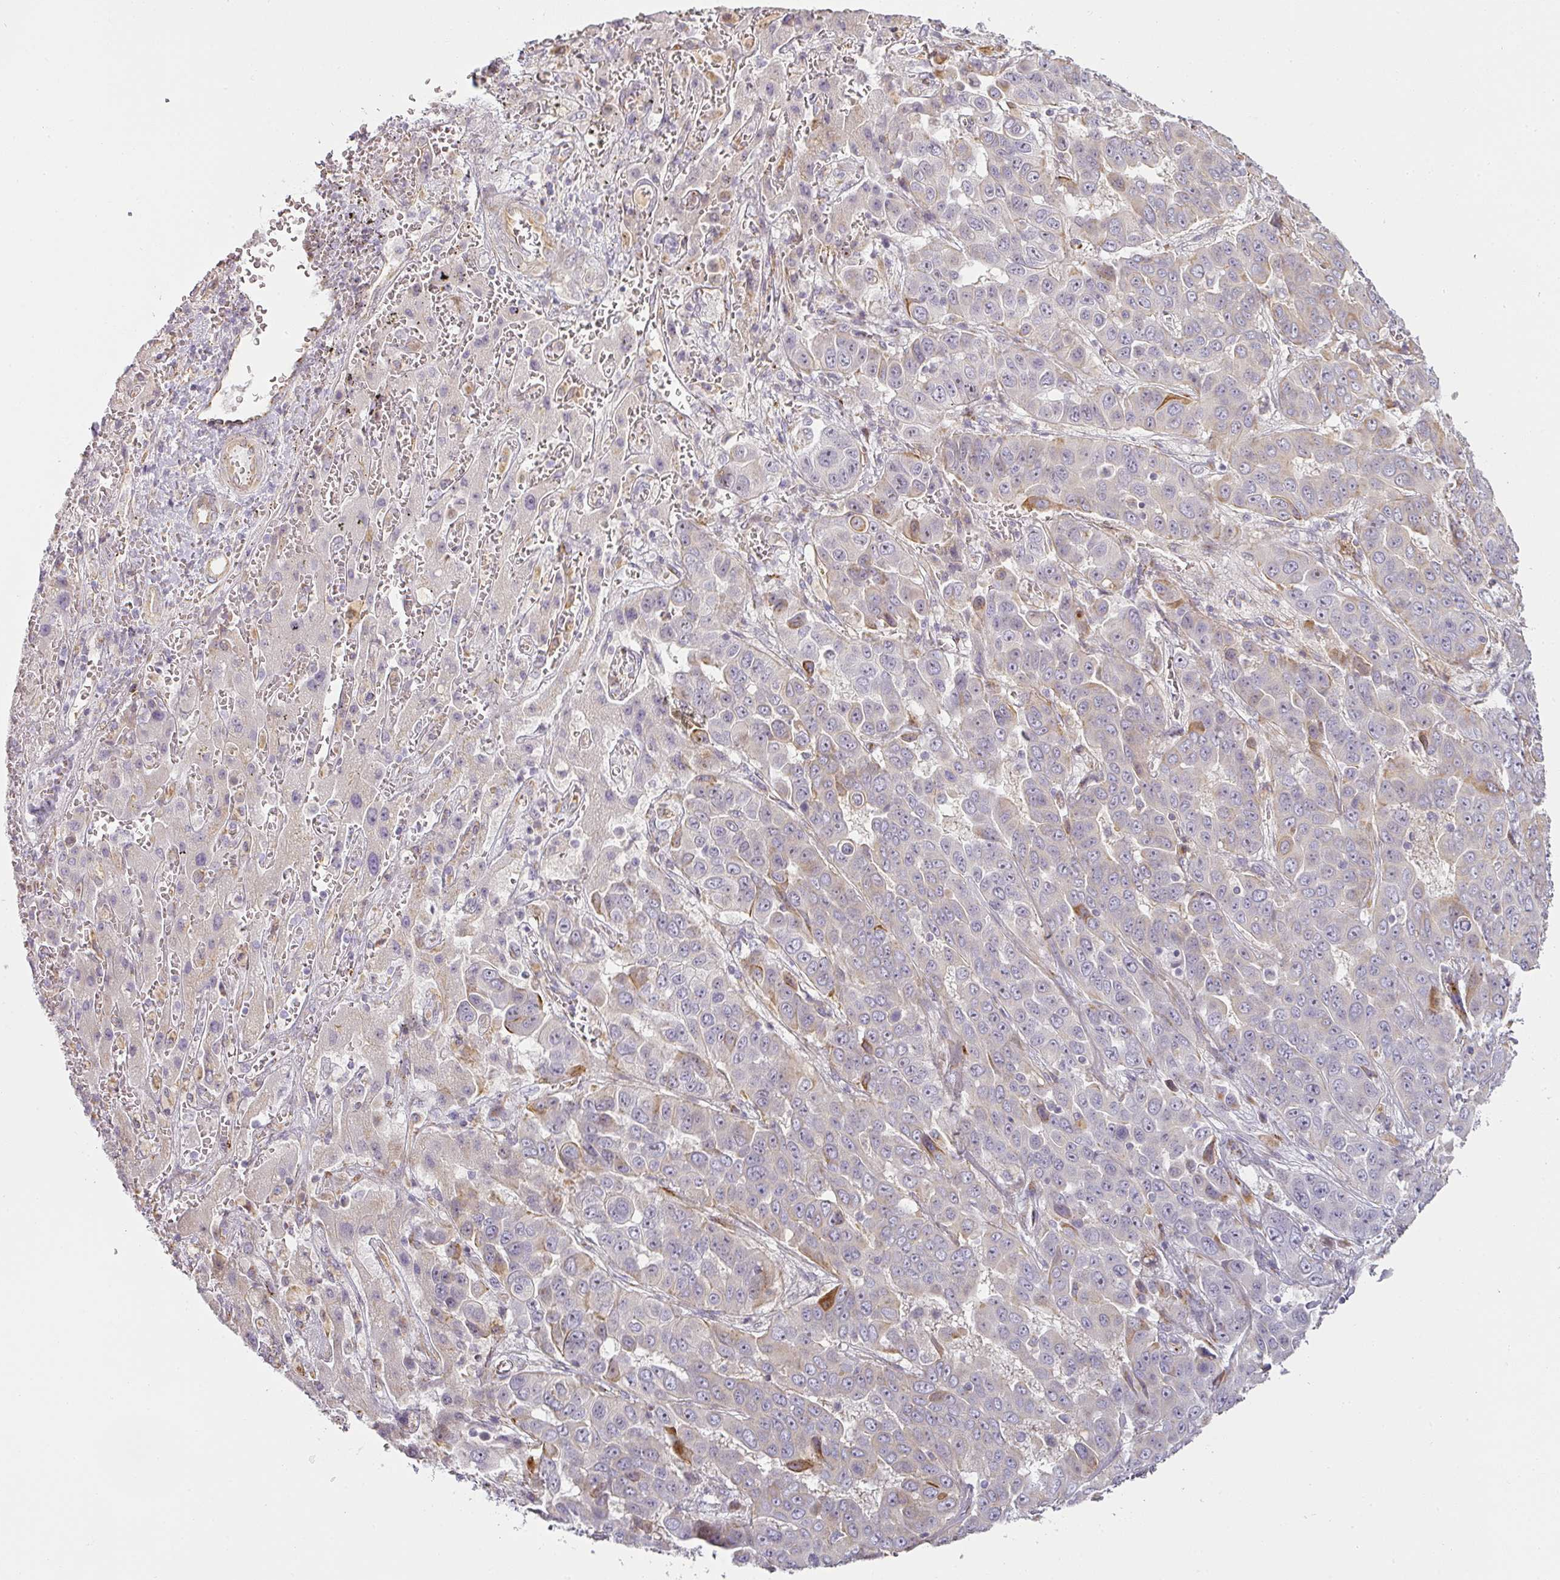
{"staining": {"intensity": "moderate", "quantity": "<25%", "location": "cytoplasmic/membranous"}, "tissue": "liver cancer", "cell_type": "Tumor cells", "image_type": "cancer", "snomed": [{"axis": "morphology", "description": "Cholangiocarcinoma"}, {"axis": "topography", "description": "Liver"}], "caption": "Liver cancer stained with a brown dye demonstrates moderate cytoplasmic/membranous positive expression in about <25% of tumor cells.", "gene": "ATP8B2", "patient": {"sex": "female", "age": 52}}